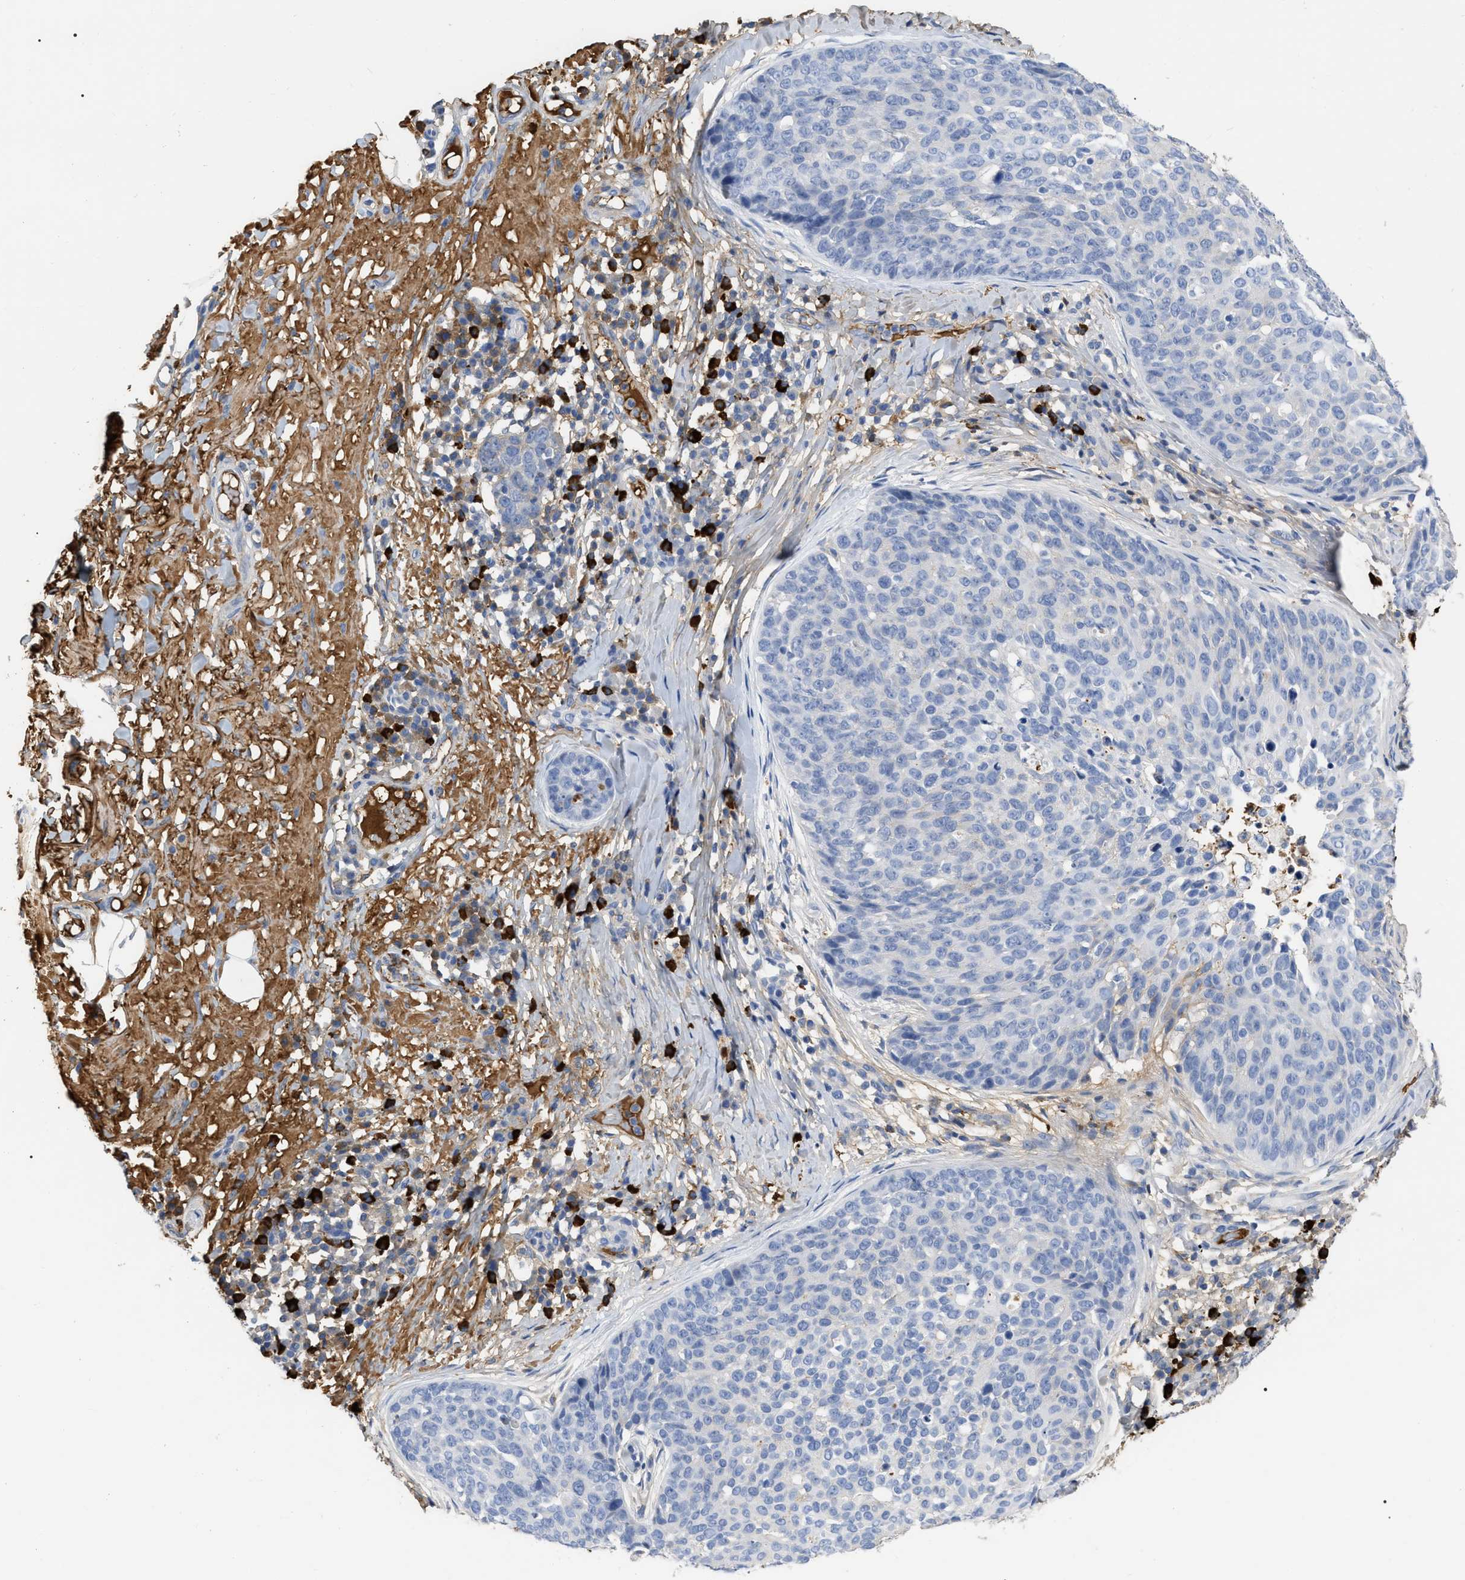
{"staining": {"intensity": "negative", "quantity": "none", "location": "none"}, "tissue": "skin cancer", "cell_type": "Tumor cells", "image_type": "cancer", "snomed": [{"axis": "morphology", "description": "Squamous cell carcinoma in situ, NOS"}, {"axis": "morphology", "description": "Squamous cell carcinoma, NOS"}, {"axis": "topography", "description": "Skin"}], "caption": "An IHC micrograph of skin squamous cell carcinoma is shown. There is no staining in tumor cells of skin squamous cell carcinoma.", "gene": "IGHV5-51", "patient": {"sex": "male", "age": 93}}